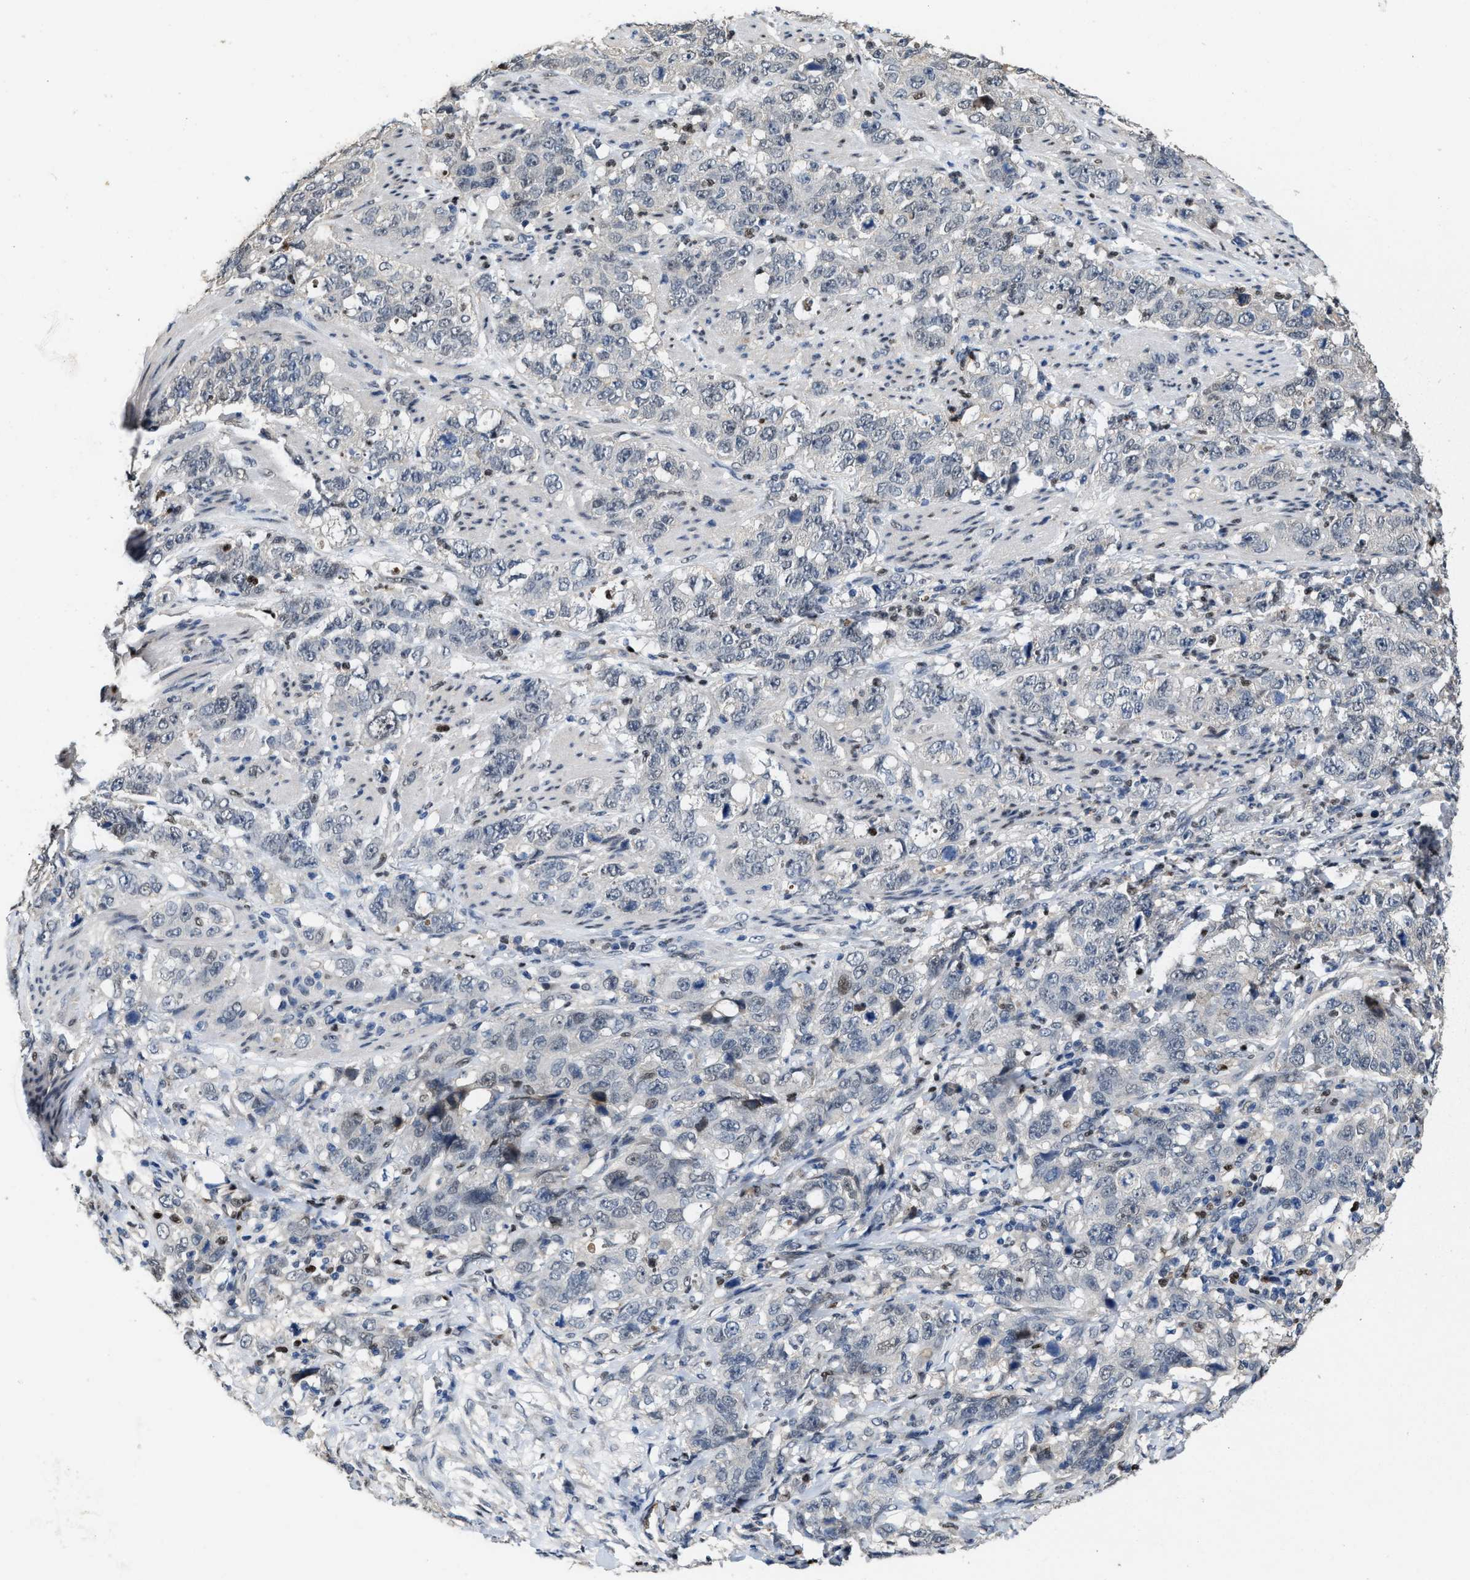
{"staining": {"intensity": "negative", "quantity": "none", "location": "none"}, "tissue": "stomach cancer", "cell_type": "Tumor cells", "image_type": "cancer", "snomed": [{"axis": "morphology", "description": "Adenocarcinoma, NOS"}, {"axis": "topography", "description": "Stomach"}], "caption": "IHC of human adenocarcinoma (stomach) displays no expression in tumor cells.", "gene": "ZNF20", "patient": {"sex": "male", "age": 48}}